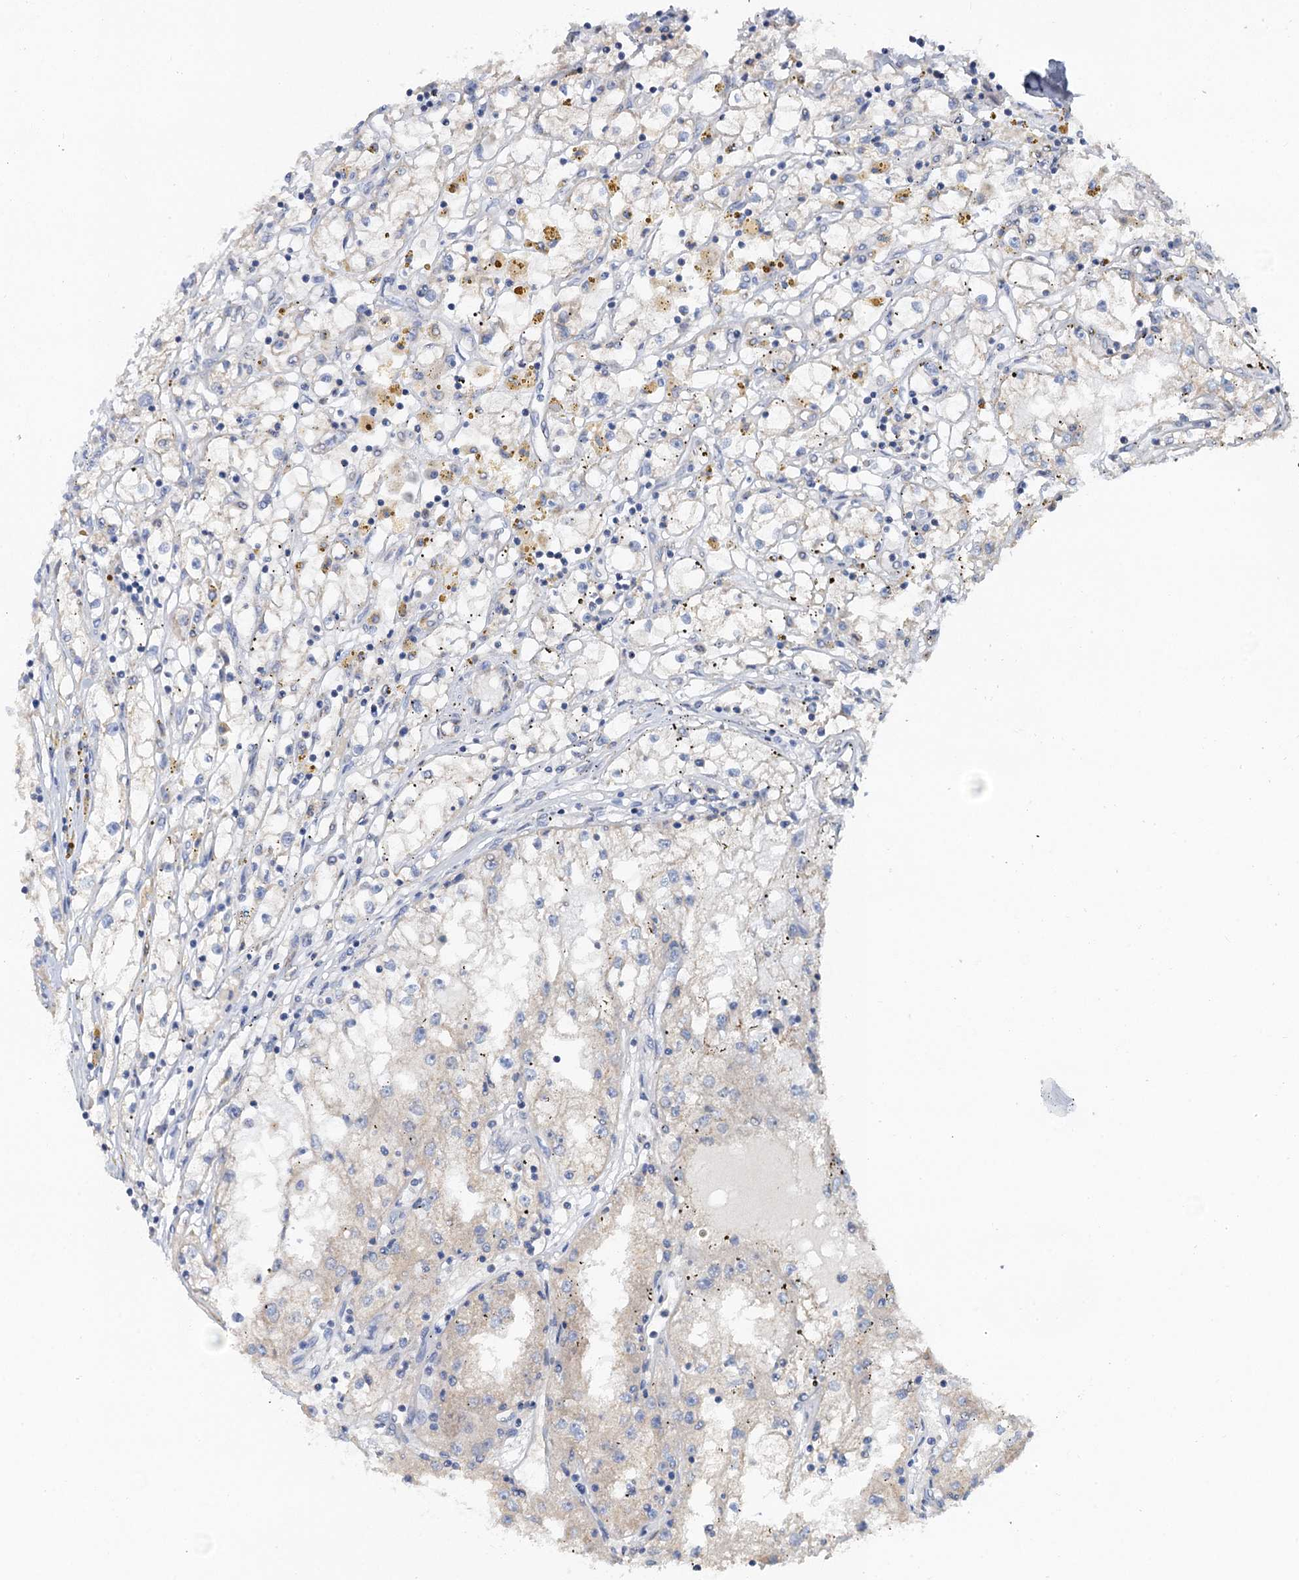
{"staining": {"intensity": "negative", "quantity": "none", "location": "none"}, "tissue": "renal cancer", "cell_type": "Tumor cells", "image_type": "cancer", "snomed": [{"axis": "morphology", "description": "Adenocarcinoma, NOS"}, {"axis": "topography", "description": "Kidney"}], "caption": "Tumor cells show no significant protein expression in renal cancer (adenocarcinoma). (DAB (3,3'-diaminobenzidine) immunohistochemistry visualized using brightfield microscopy, high magnification).", "gene": "PLLP", "patient": {"sex": "male", "age": 56}}